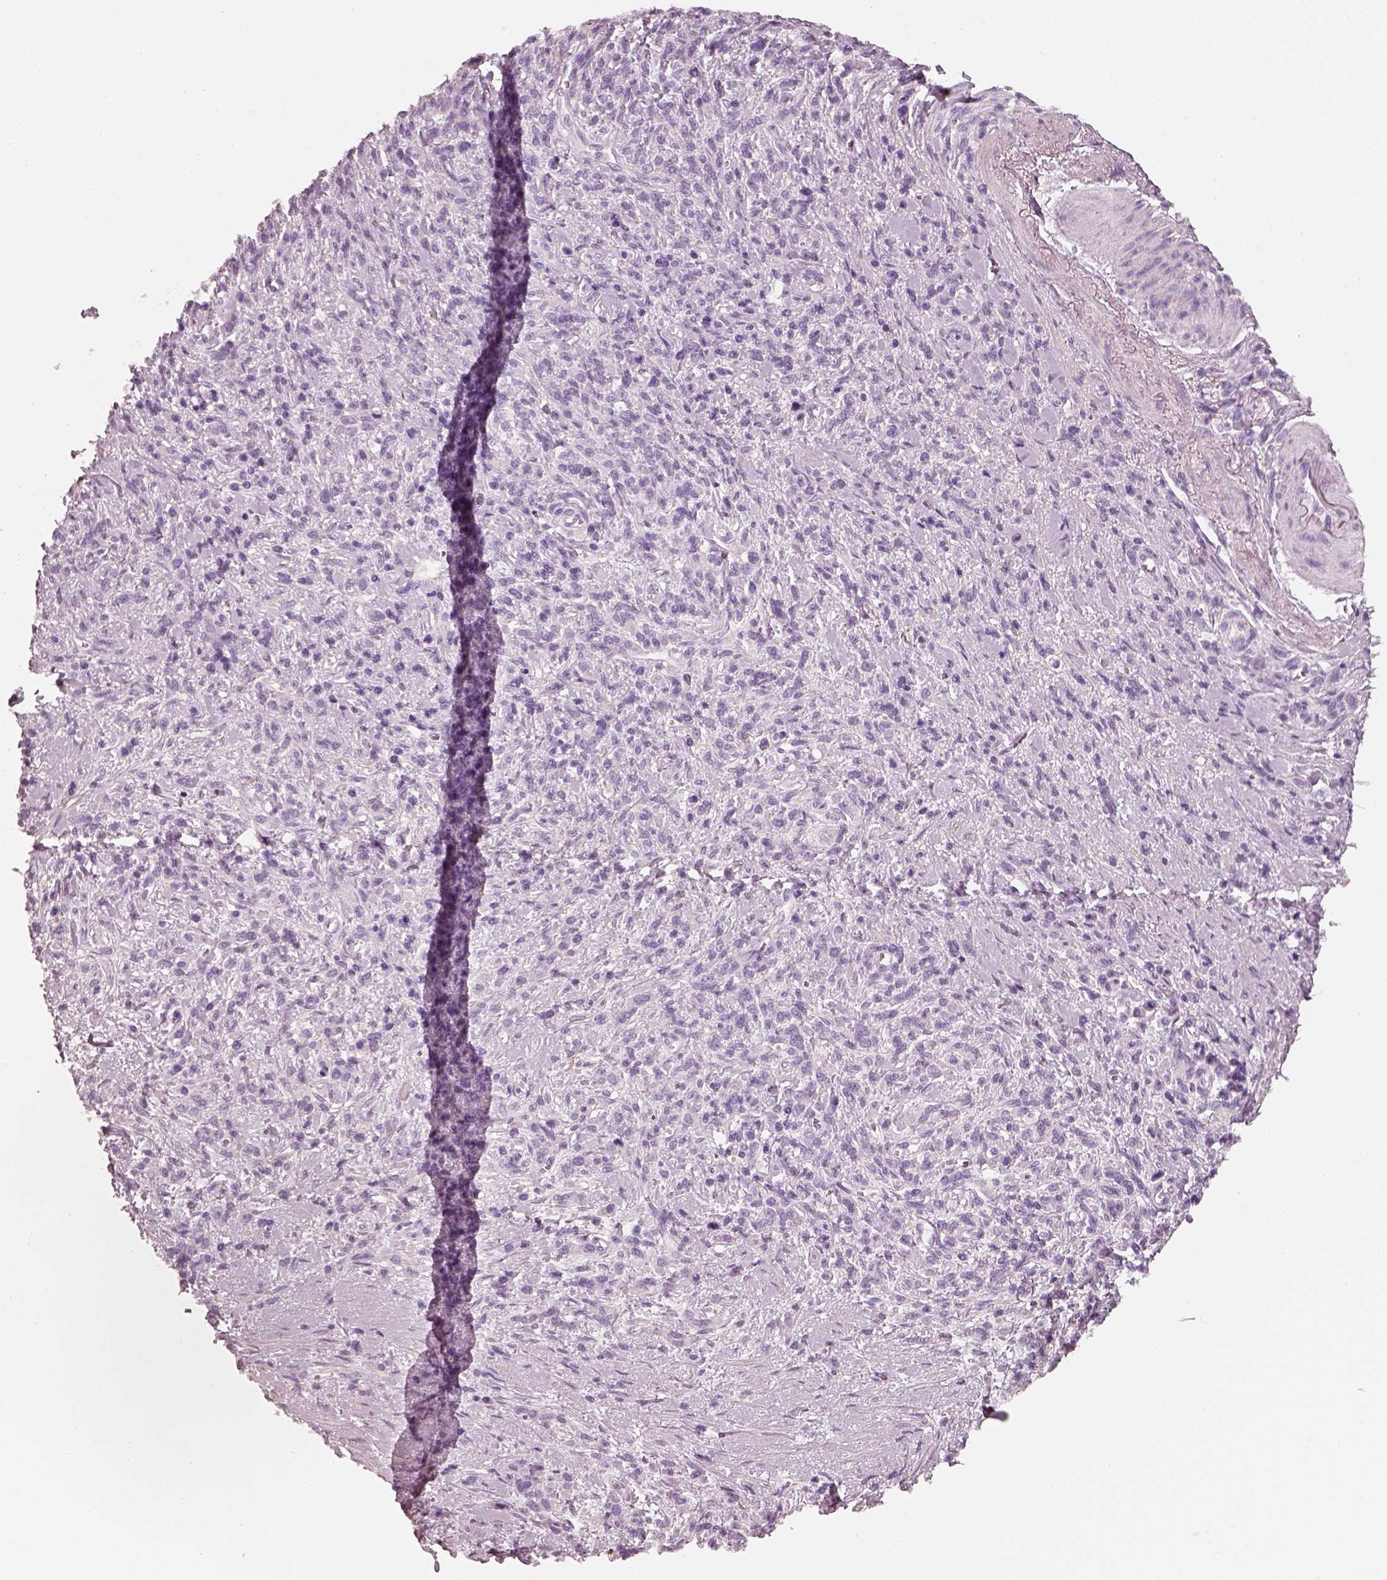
{"staining": {"intensity": "negative", "quantity": "none", "location": "none"}, "tissue": "stomach cancer", "cell_type": "Tumor cells", "image_type": "cancer", "snomed": [{"axis": "morphology", "description": "Adenocarcinoma, NOS"}, {"axis": "topography", "description": "Stomach"}], "caption": "The histopathology image displays no significant staining in tumor cells of stomach cancer.", "gene": "RS1", "patient": {"sex": "female", "age": 57}}